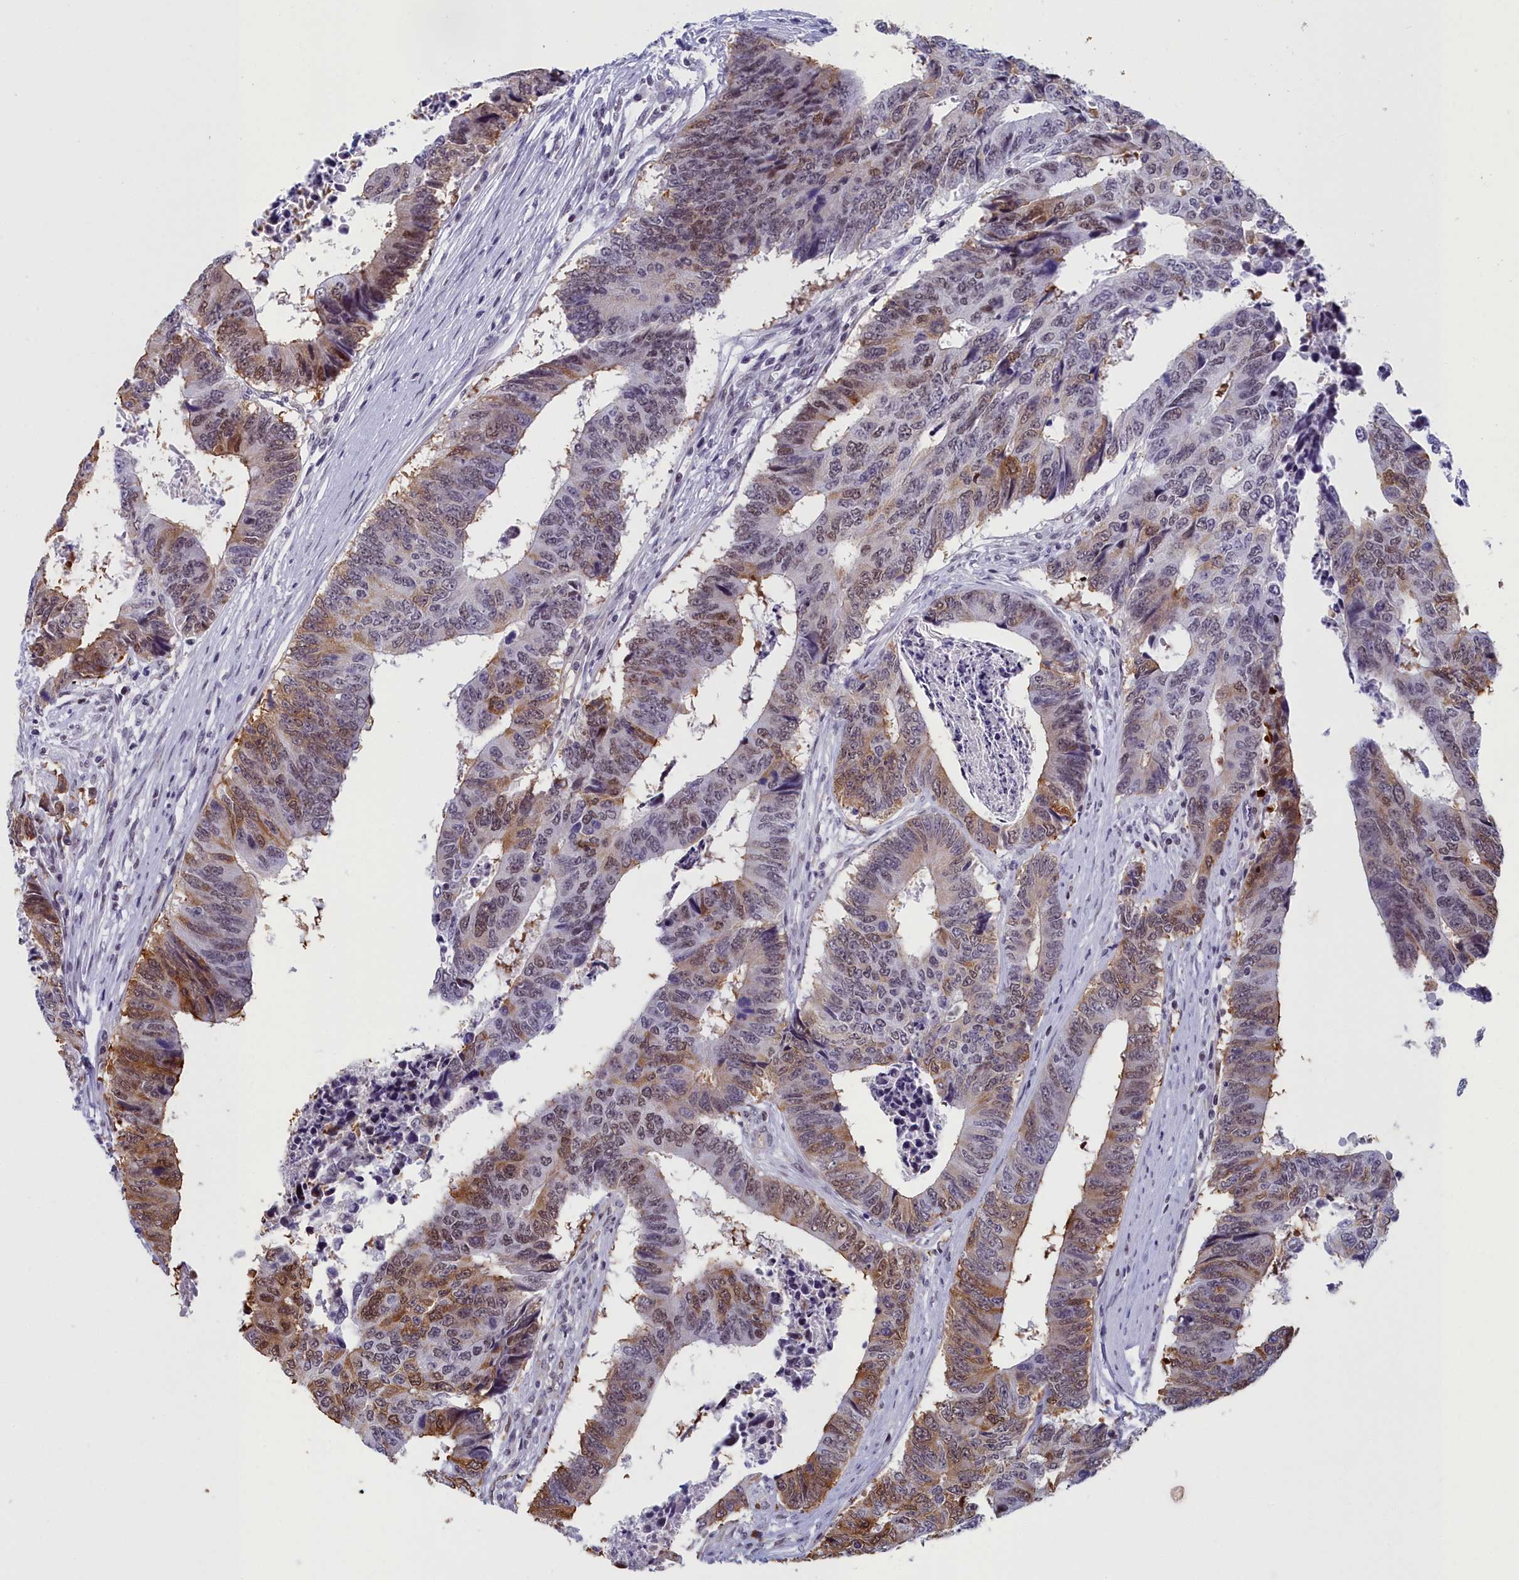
{"staining": {"intensity": "moderate", "quantity": "25%-75%", "location": "cytoplasmic/membranous,nuclear"}, "tissue": "colorectal cancer", "cell_type": "Tumor cells", "image_type": "cancer", "snomed": [{"axis": "morphology", "description": "Adenocarcinoma, NOS"}, {"axis": "topography", "description": "Rectum"}], "caption": "Colorectal cancer (adenocarcinoma) tissue reveals moderate cytoplasmic/membranous and nuclear staining in about 25%-75% of tumor cells, visualized by immunohistochemistry.", "gene": "CCDC97", "patient": {"sex": "male", "age": 84}}